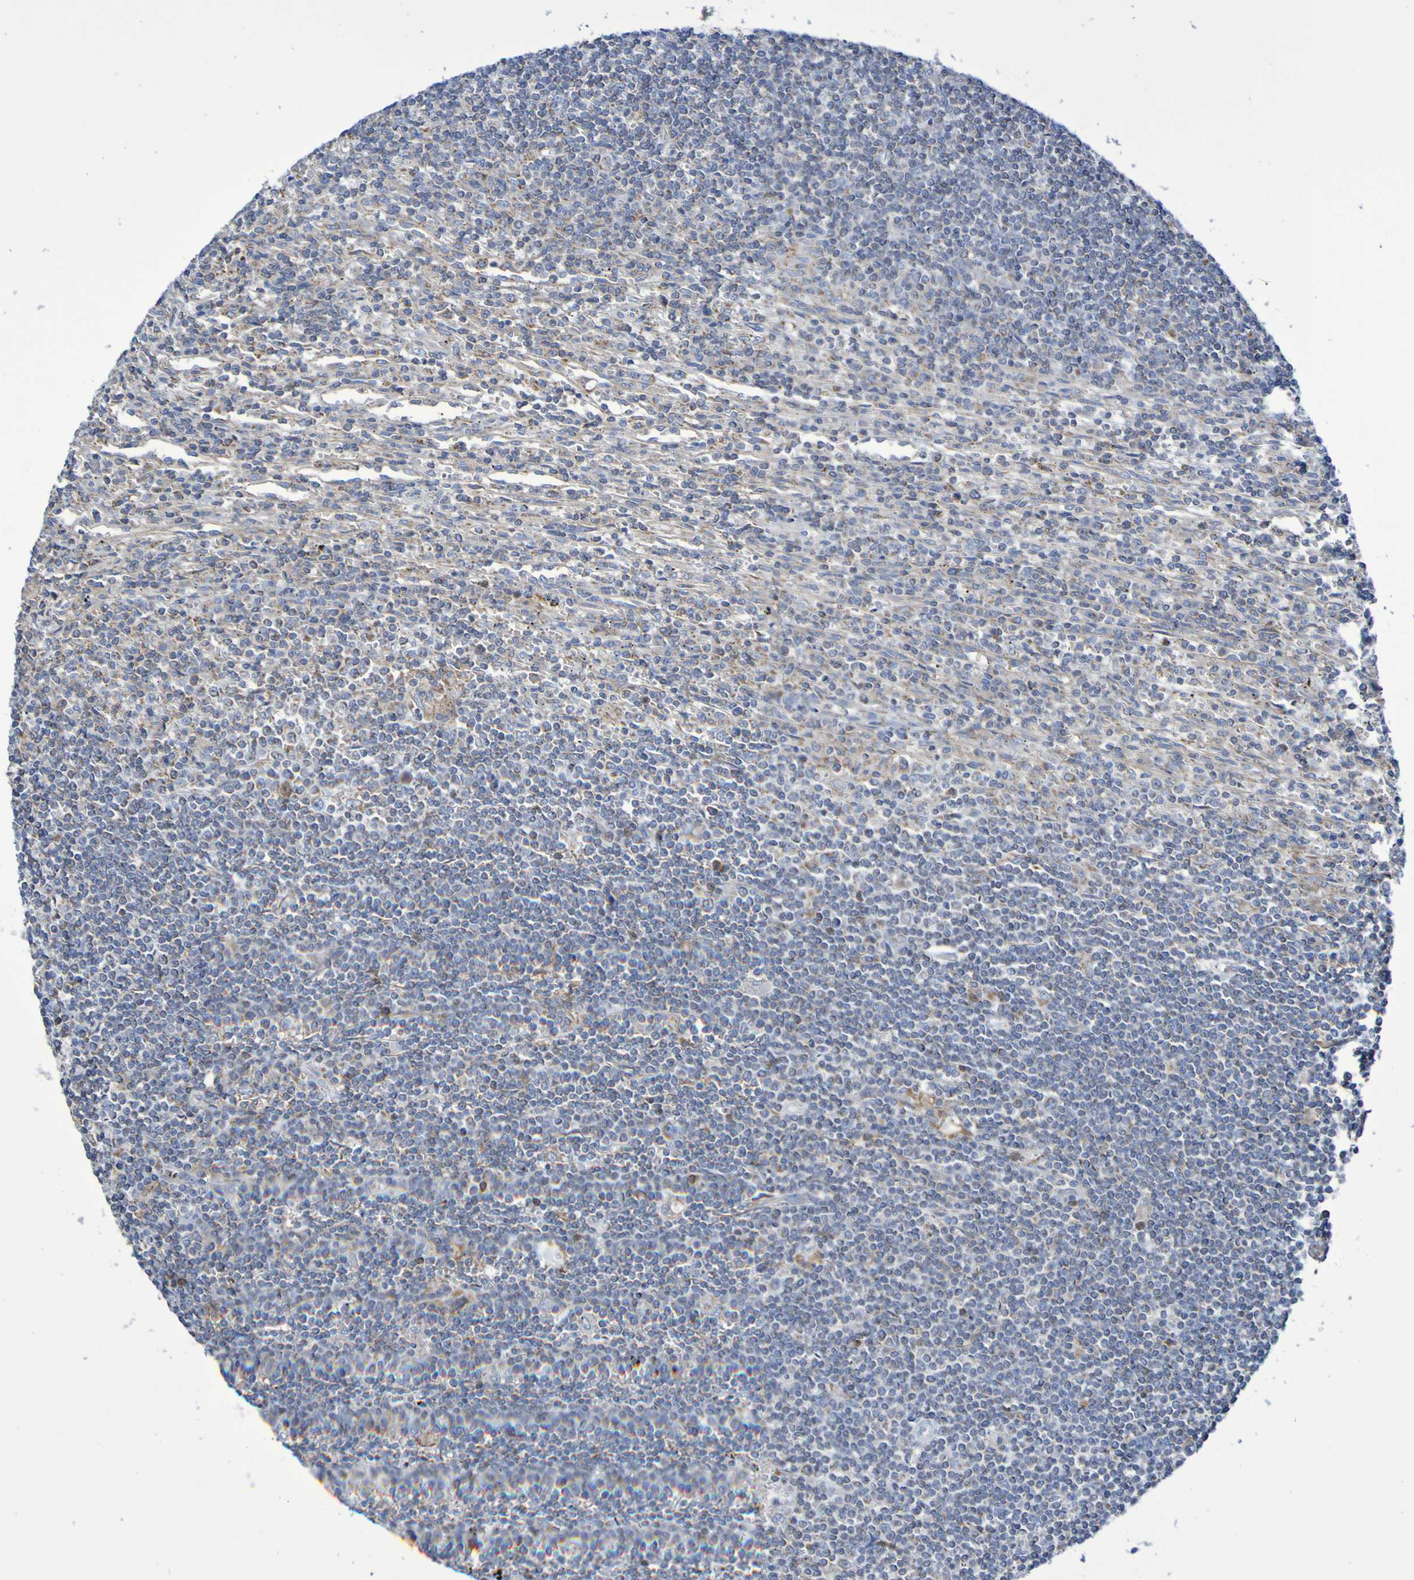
{"staining": {"intensity": "weak", "quantity": "25%-75%", "location": "cytoplasmic/membranous"}, "tissue": "lymphoma", "cell_type": "Tumor cells", "image_type": "cancer", "snomed": [{"axis": "morphology", "description": "Malignant lymphoma, non-Hodgkin's type, Low grade"}, {"axis": "topography", "description": "Spleen"}], "caption": "Brown immunohistochemical staining in human low-grade malignant lymphoma, non-Hodgkin's type demonstrates weak cytoplasmic/membranous expression in about 25%-75% of tumor cells.", "gene": "CNTN2", "patient": {"sex": "male", "age": 76}}